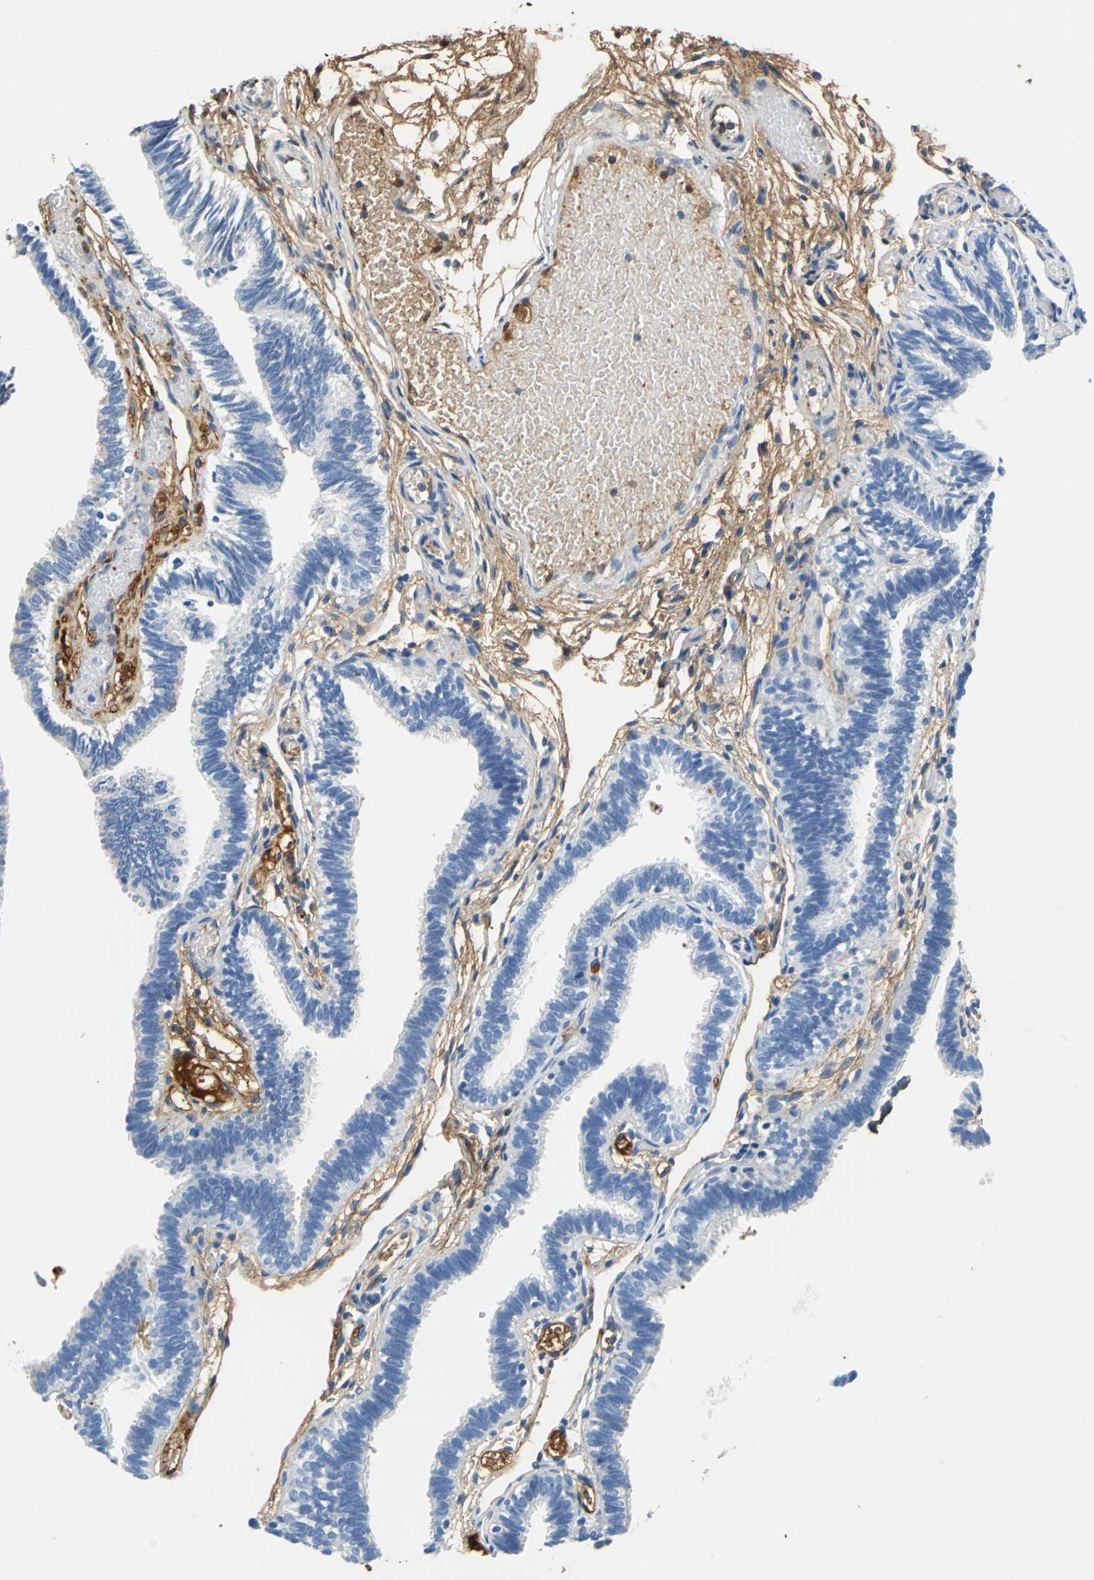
{"staining": {"intensity": "weak", "quantity": "<25%", "location": "cytoplasmic/membranous"}, "tissue": "fallopian tube", "cell_type": "Glandular cells", "image_type": "normal", "snomed": [{"axis": "morphology", "description": "Normal tissue, NOS"}, {"axis": "topography", "description": "Fallopian tube"}], "caption": "Immunohistochemistry micrograph of normal fallopian tube stained for a protein (brown), which displays no positivity in glandular cells.", "gene": "ALB", "patient": {"sex": "female", "age": 29}}